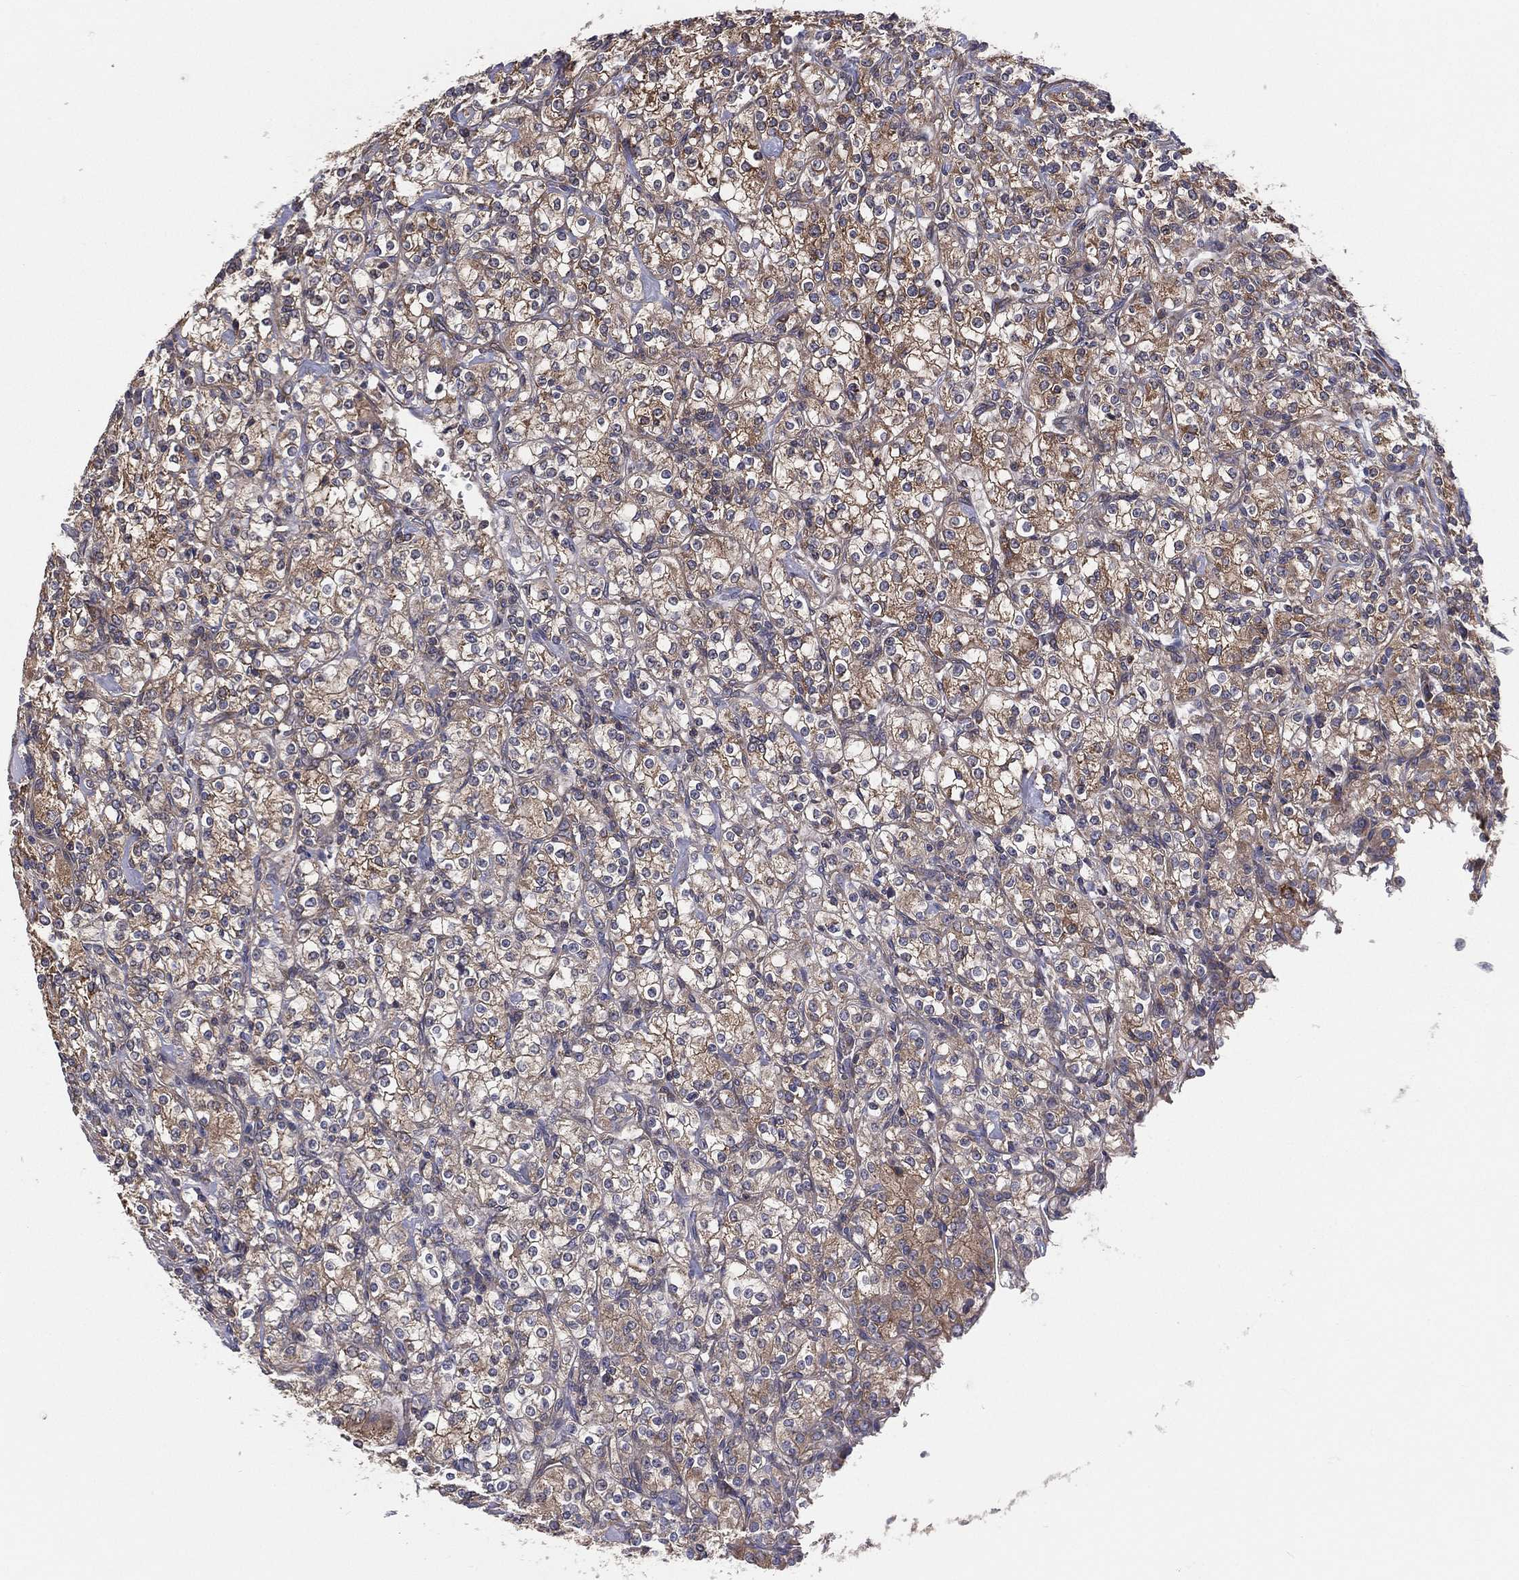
{"staining": {"intensity": "moderate", "quantity": ">75%", "location": "cytoplasmic/membranous"}, "tissue": "renal cancer", "cell_type": "Tumor cells", "image_type": "cancer", "snomed": [{"axis": "morphology", "description": "Adenocarcinoma, NOS"}, {"axis": "topography", "description": "Kidney"}], "caption": "Immunohistochemistry (IHC) (DAB) staining of human adenocarcinoma (renal) exhibits moderate cytoplasmic/membranous protein positivity in about >75% of tumor cells.", "gene": "EIF2B5", "patient": {"sex": "male", "age": 77}}